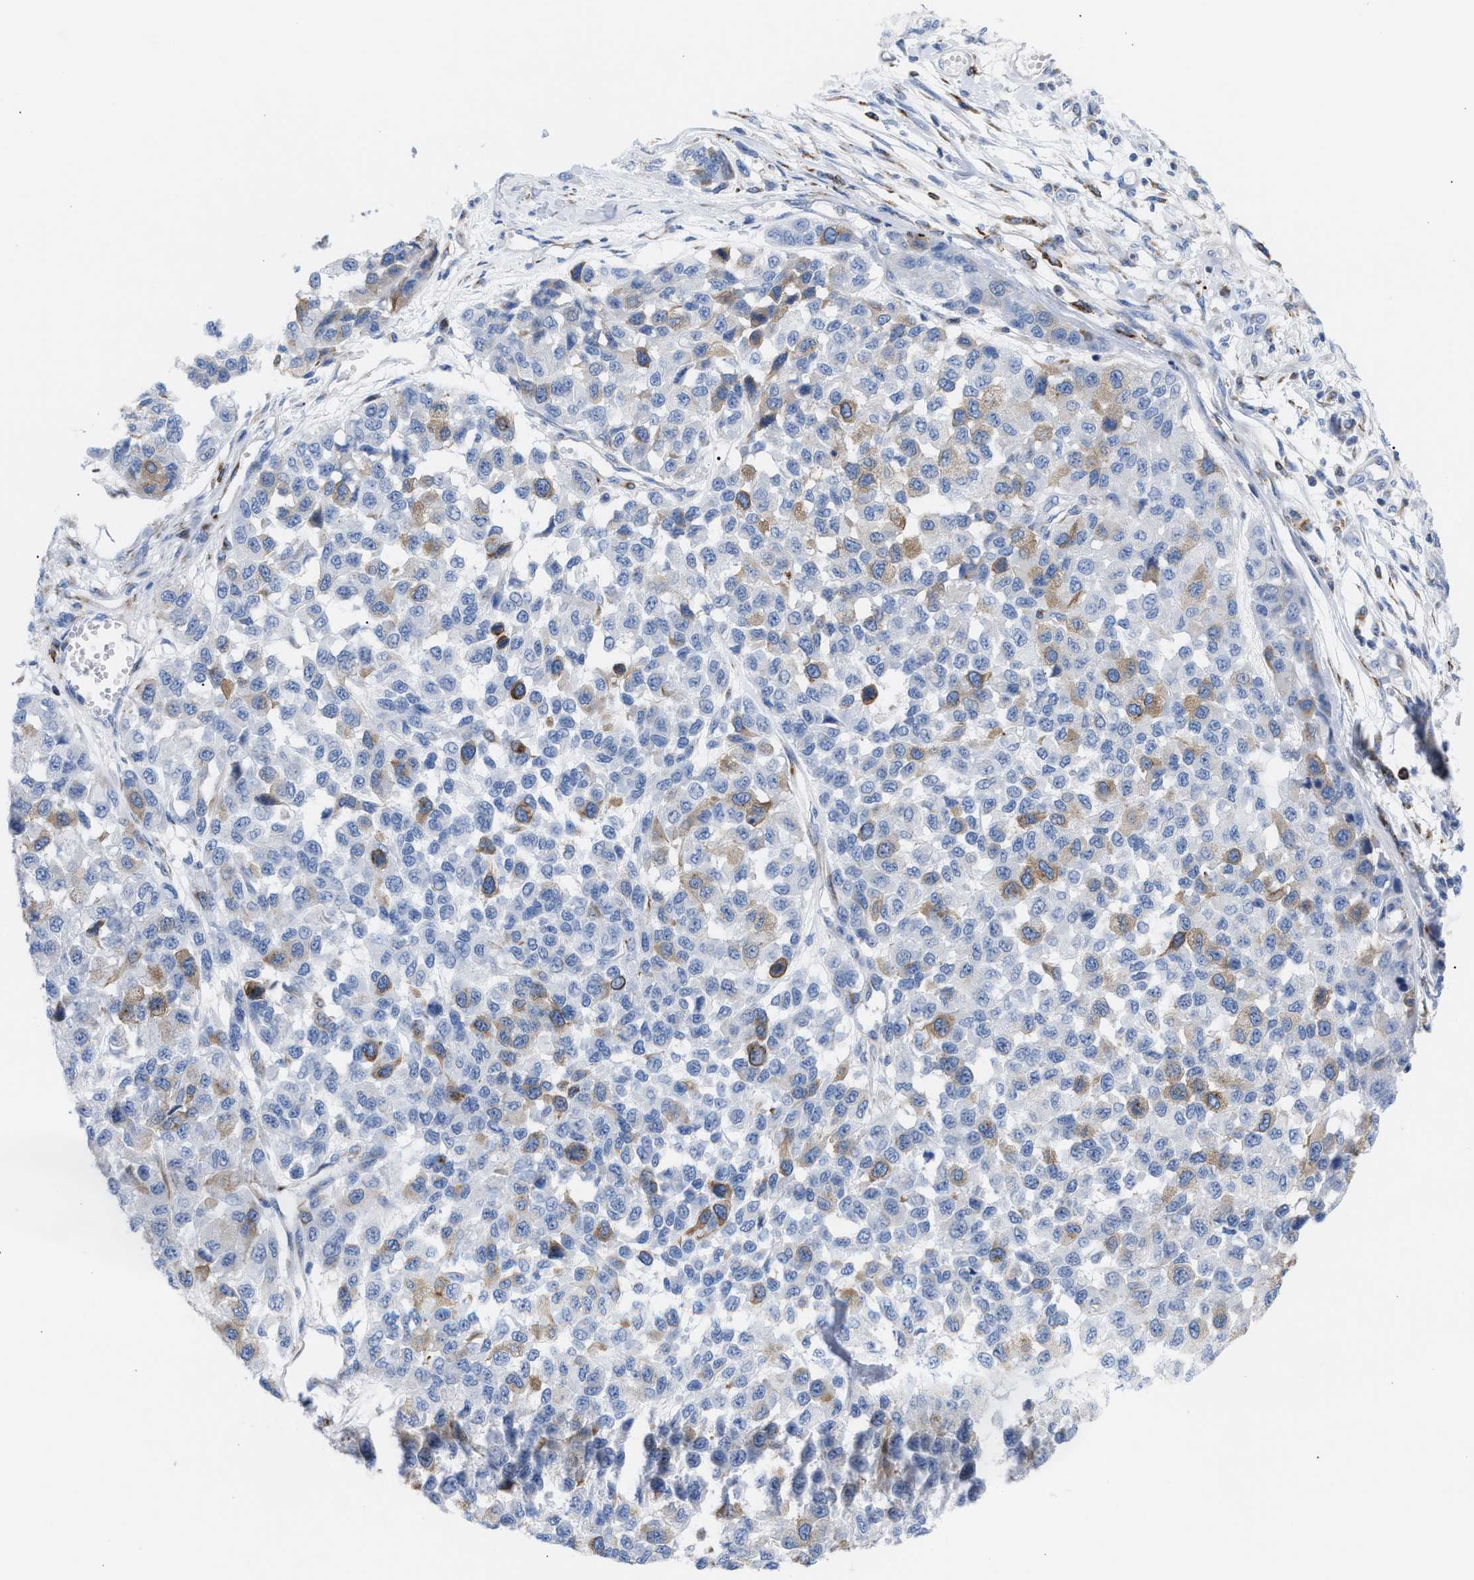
{"staining": {"intensity": "moderate", "quantity": "<25%", "location": "cytoplasmic/membranous"}, "tissue": "melanoma", "cell_type": "Tumor cells", "image_type": "cancer", "snomed": [{"axis": "morphology", "description": "Malignant melanoma, NOS"}, {"axis": "topography", "description": "Skin"}], "caption": "Human malignant melanoma stained for a protein (brown) shows moderate cytoplasmic/membranous positive positivity in about <25% of tumor cells.", "gene": "TACC3", "patient": {"sex": "male", "age": 62}}